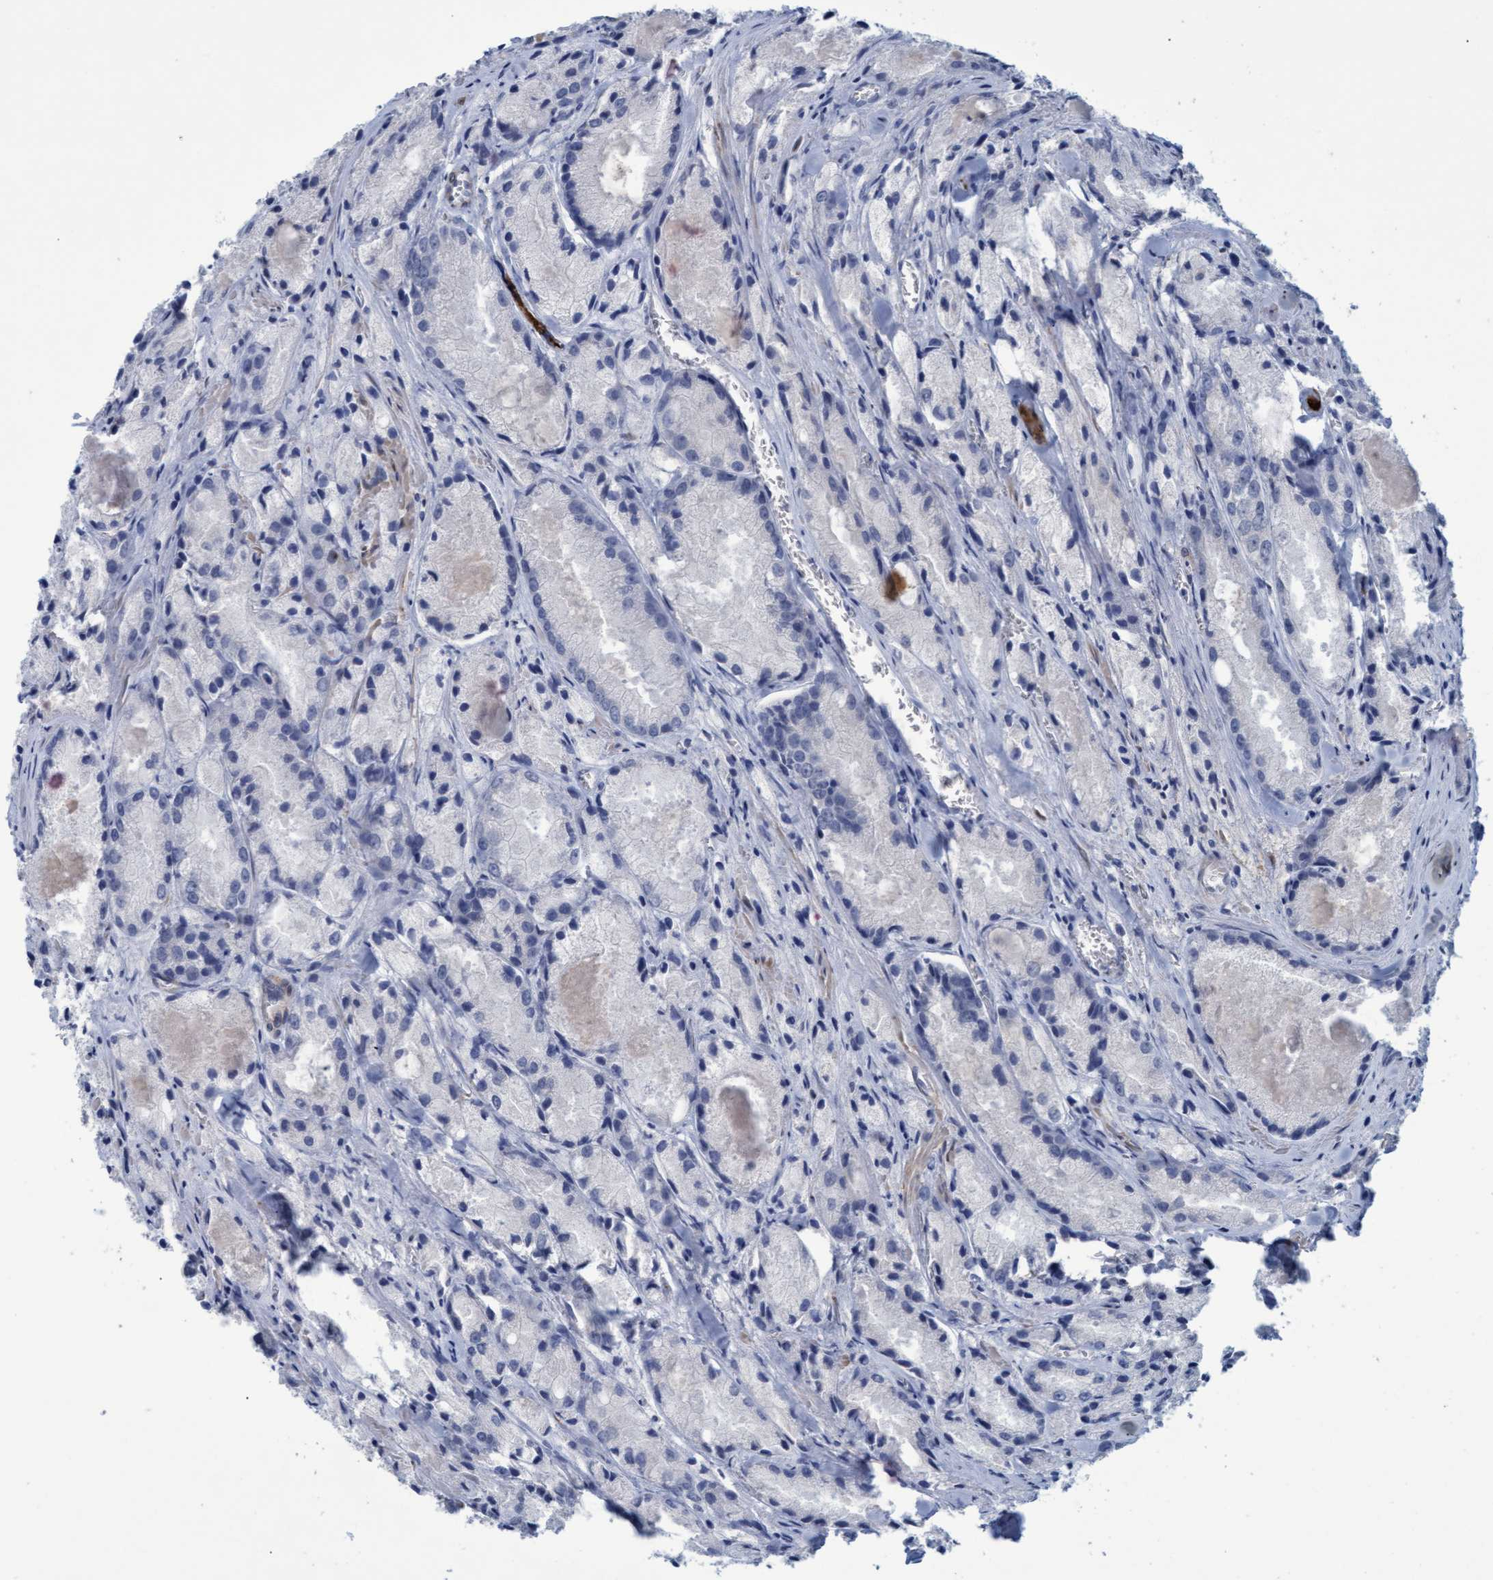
{"staining": {"intensity": "negative", "quantity": "none", "location": "none"}, "tissue": "prostate cancer", "cell_type": "Tumor cells", "image_type": "cancer", "snomed": [{"axis": "morphology", "description": "Adenocarcinoma, Low grade"}, {"axis": "topography", "description": "Prostate"}], "caption": "This is an immunohistochemistry photomicrograph of low-grade adenocarcinoma (prostate). There is no positivity in tumor cells.", "gene": "SSTR3", "patient": {"sex": "male", "age": 64}}